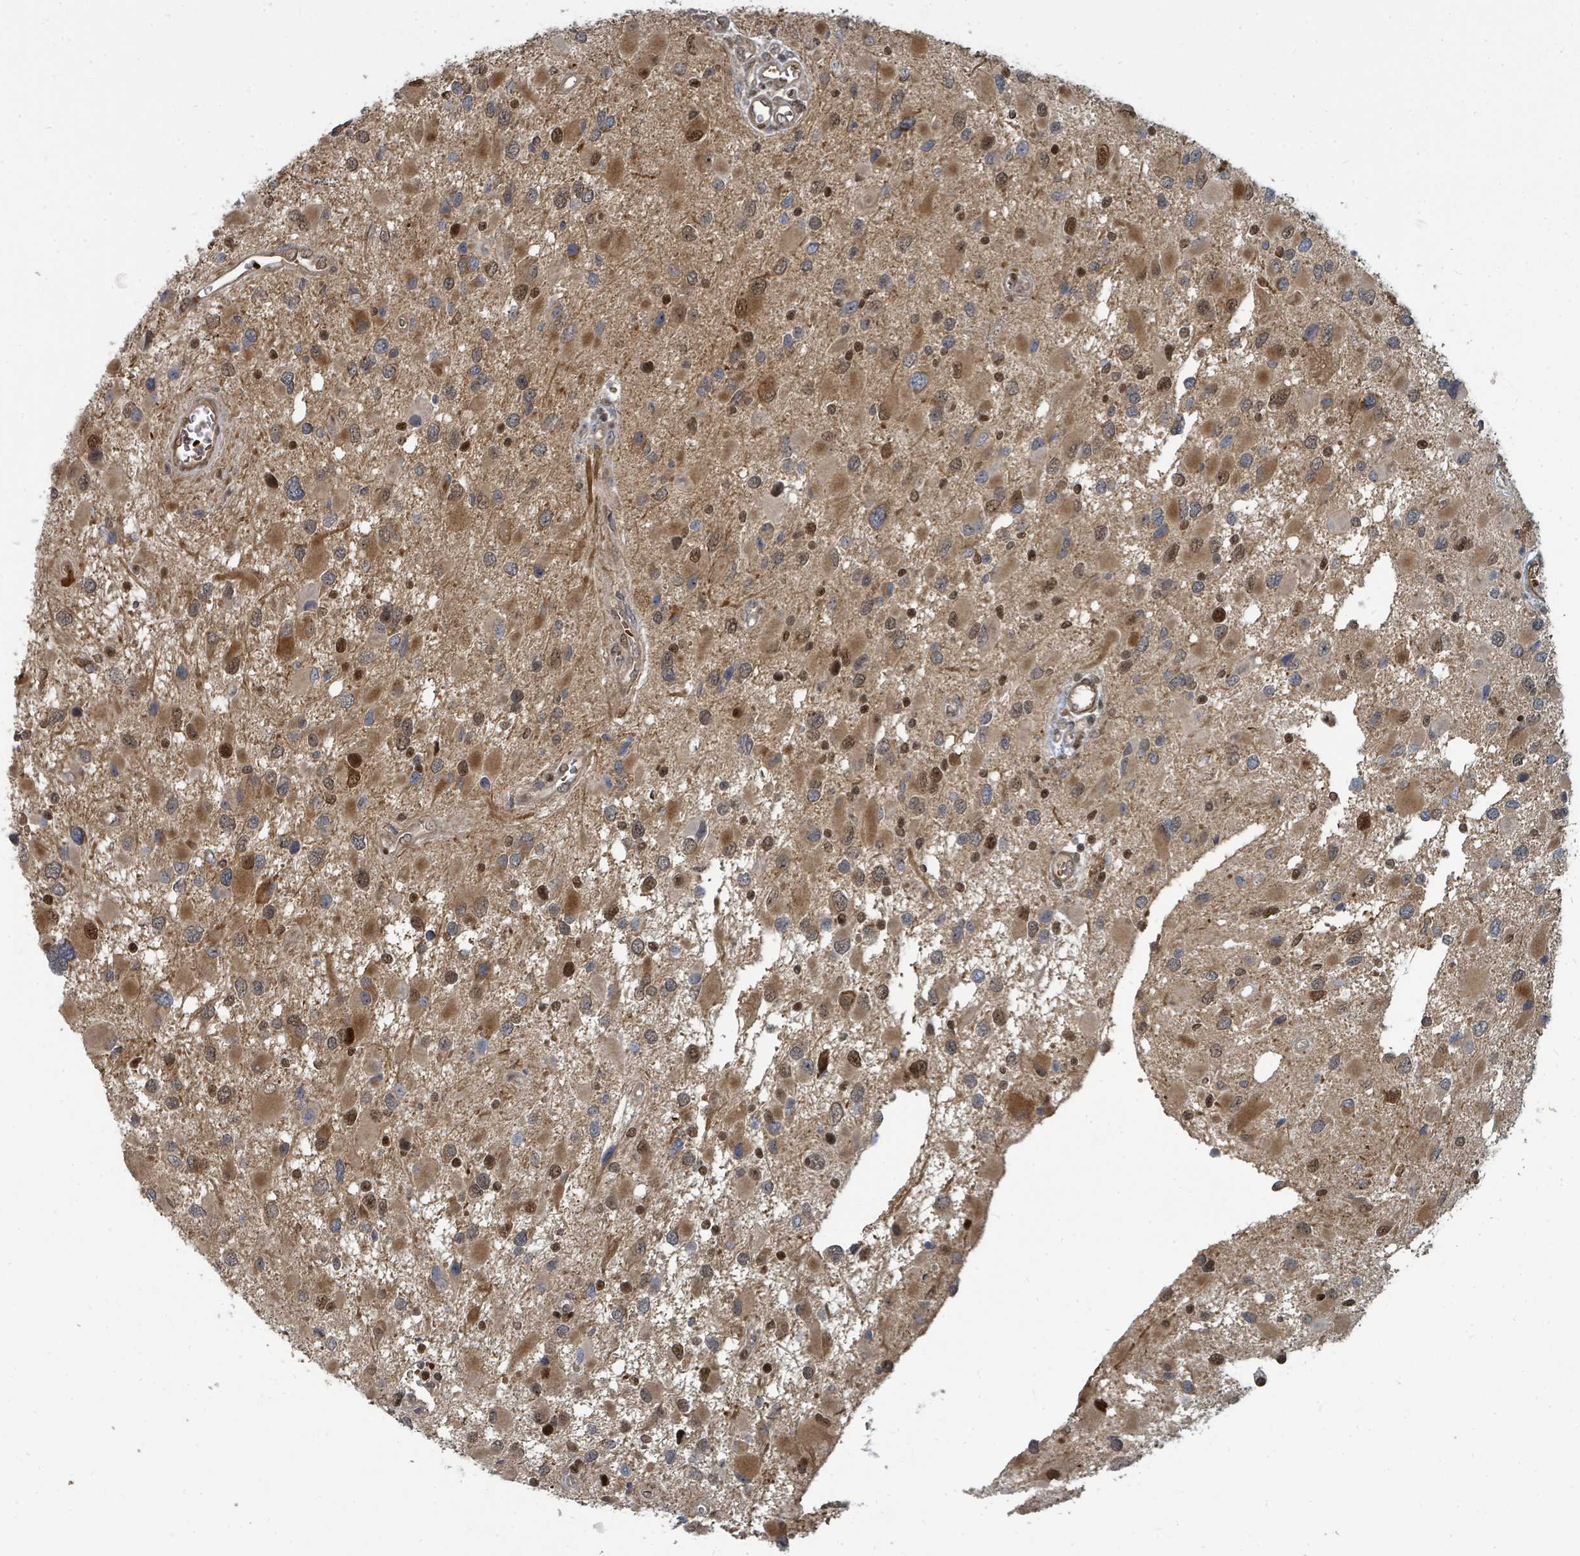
{"staining": {"intensity": "moderate", "quantity": "25%-75%", "location": "cytoplasmic/membranous,nuclear"}, "tissue": "glioma", "cell_type": "Tumor cells", "image_type": "cancer", "snomed": [{"axis": "morphology", "description": "Glioma, malignant, High grade"}, {"axis": "topography", "description": "Brain"}], "caption": "Immunohistochemical staining of human malignant high-grade glioma exhibits medium levels of moderate cytoplasmic/membranous and nuclear expression in approximately 25%-75% of tumor cells.", "gene": "TRDMT1", "patient": {"sex": "male", "age": 53}}